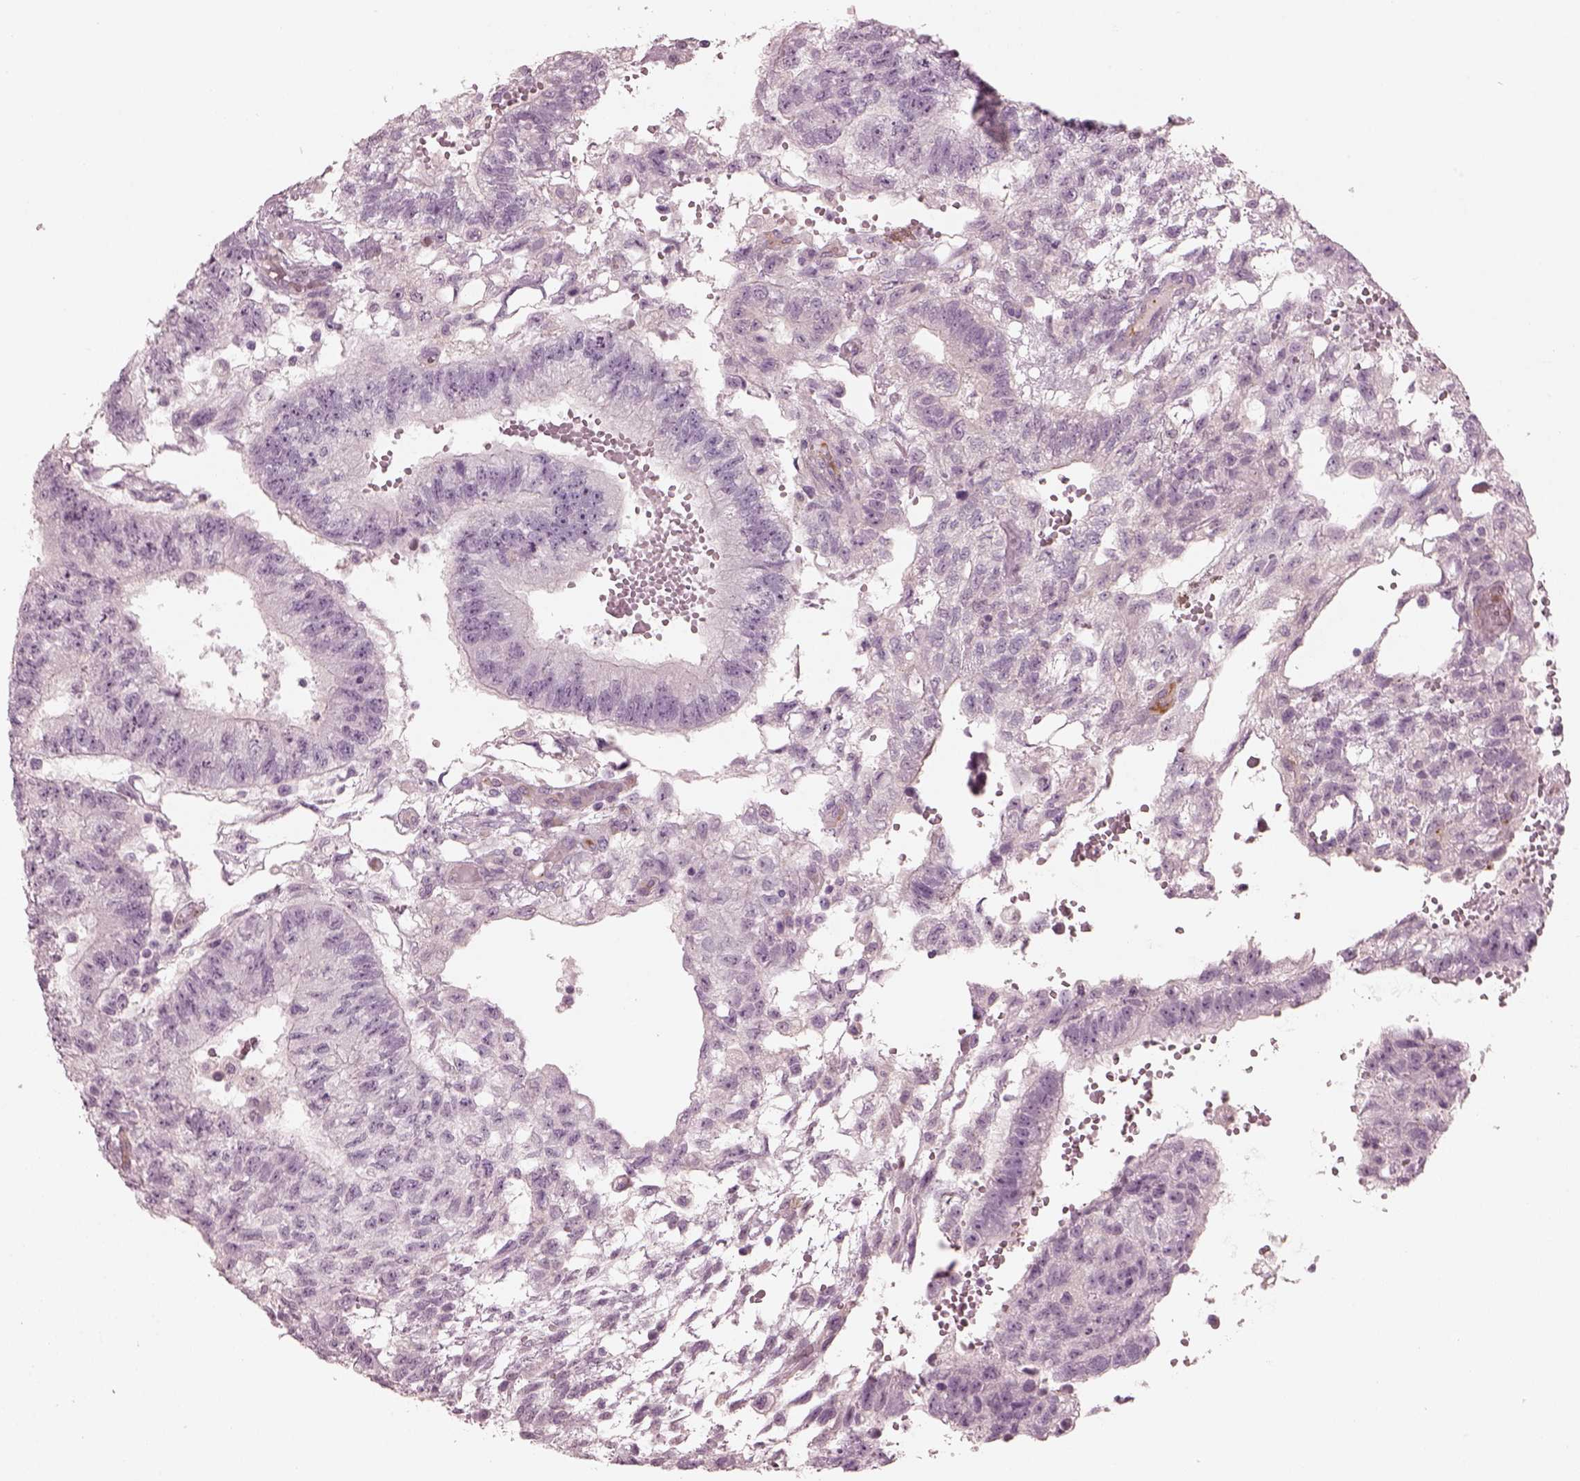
{"staining": {"intensity": "negative", "quantity": "none", "location": "none"}, "tissue": "testis cancer", "cell_type": "Tumor cells", "image_type": "cancer", "snomed": [{"axis": "morphology", "description": "Carcinoma, Embryonal, NOS"}, {"axis": "topography", "description": "Testis"}], "caption": "Immunohistochemistry photomicrograph of neoplastic tissue: testis embryonal carcinoma stained with DAB (3,3'-diaminobenzidine) exhibits no significant protein positivity in tumor cells.", "gene": "EIF4E1B", "patient": {"sex": "male", "age": 32}}